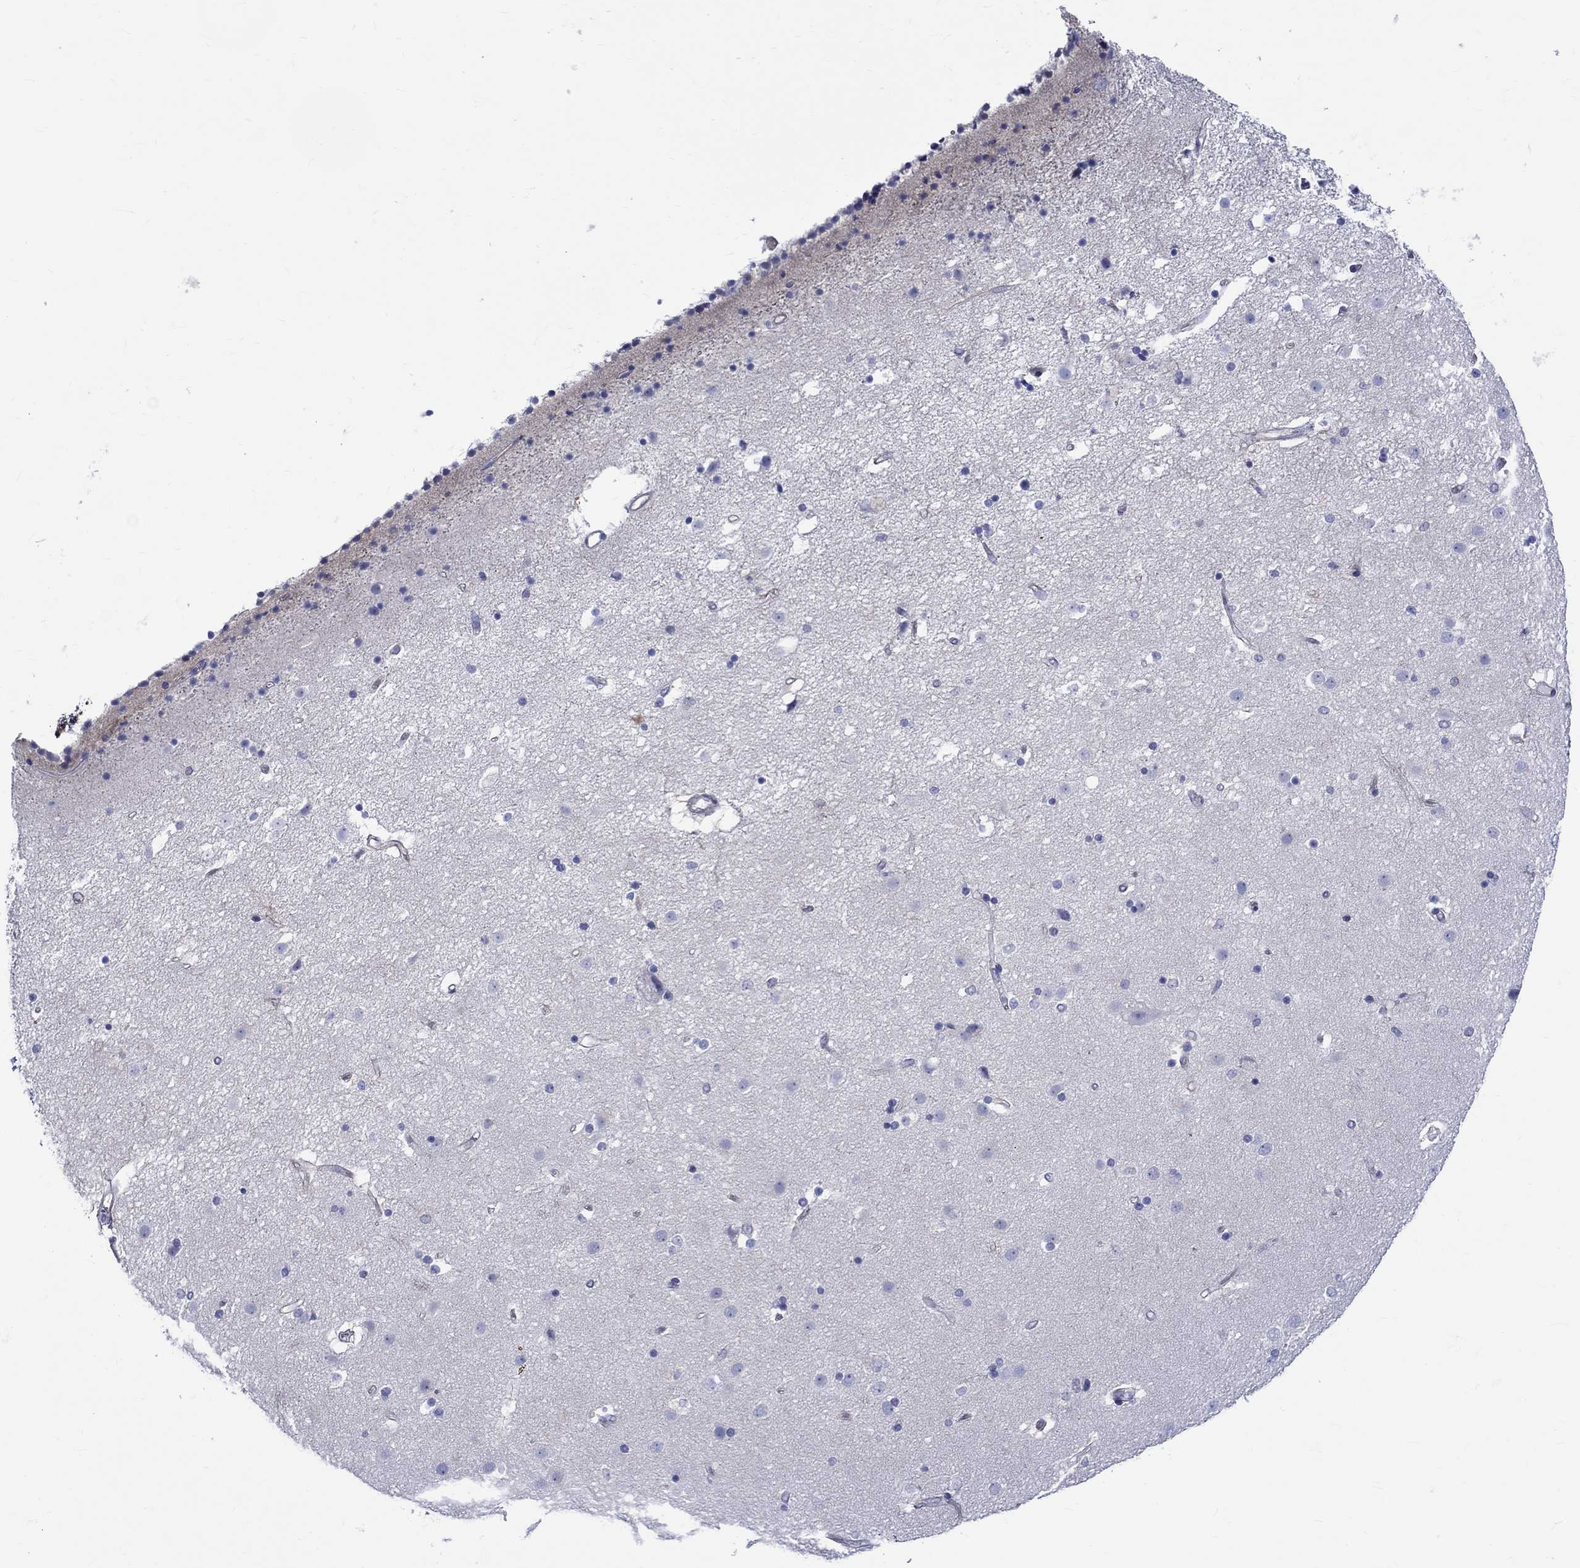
{"staining": {"intensity": "negative", "quantity": "none", "location": "none"}, "tissue": "caudate", "cell_type": "Glial cells", "image_type": "normal", "snomed": [{"axis": "morphology", "description": "Normal tissue, NOS"}, {"axis": "topography", "description": "Lateral ventricle wall"}], "caption": "Micrograph shows no protein expression in glial cells of normal caudate. (Stains: DAB immunohistochemistry (IHC) with hematoxylin counter stain, Microscopy: brightfield microscopy at high magnification).", "gene": "SH2D7", "patient": {"sex": "female", "age": 71}}